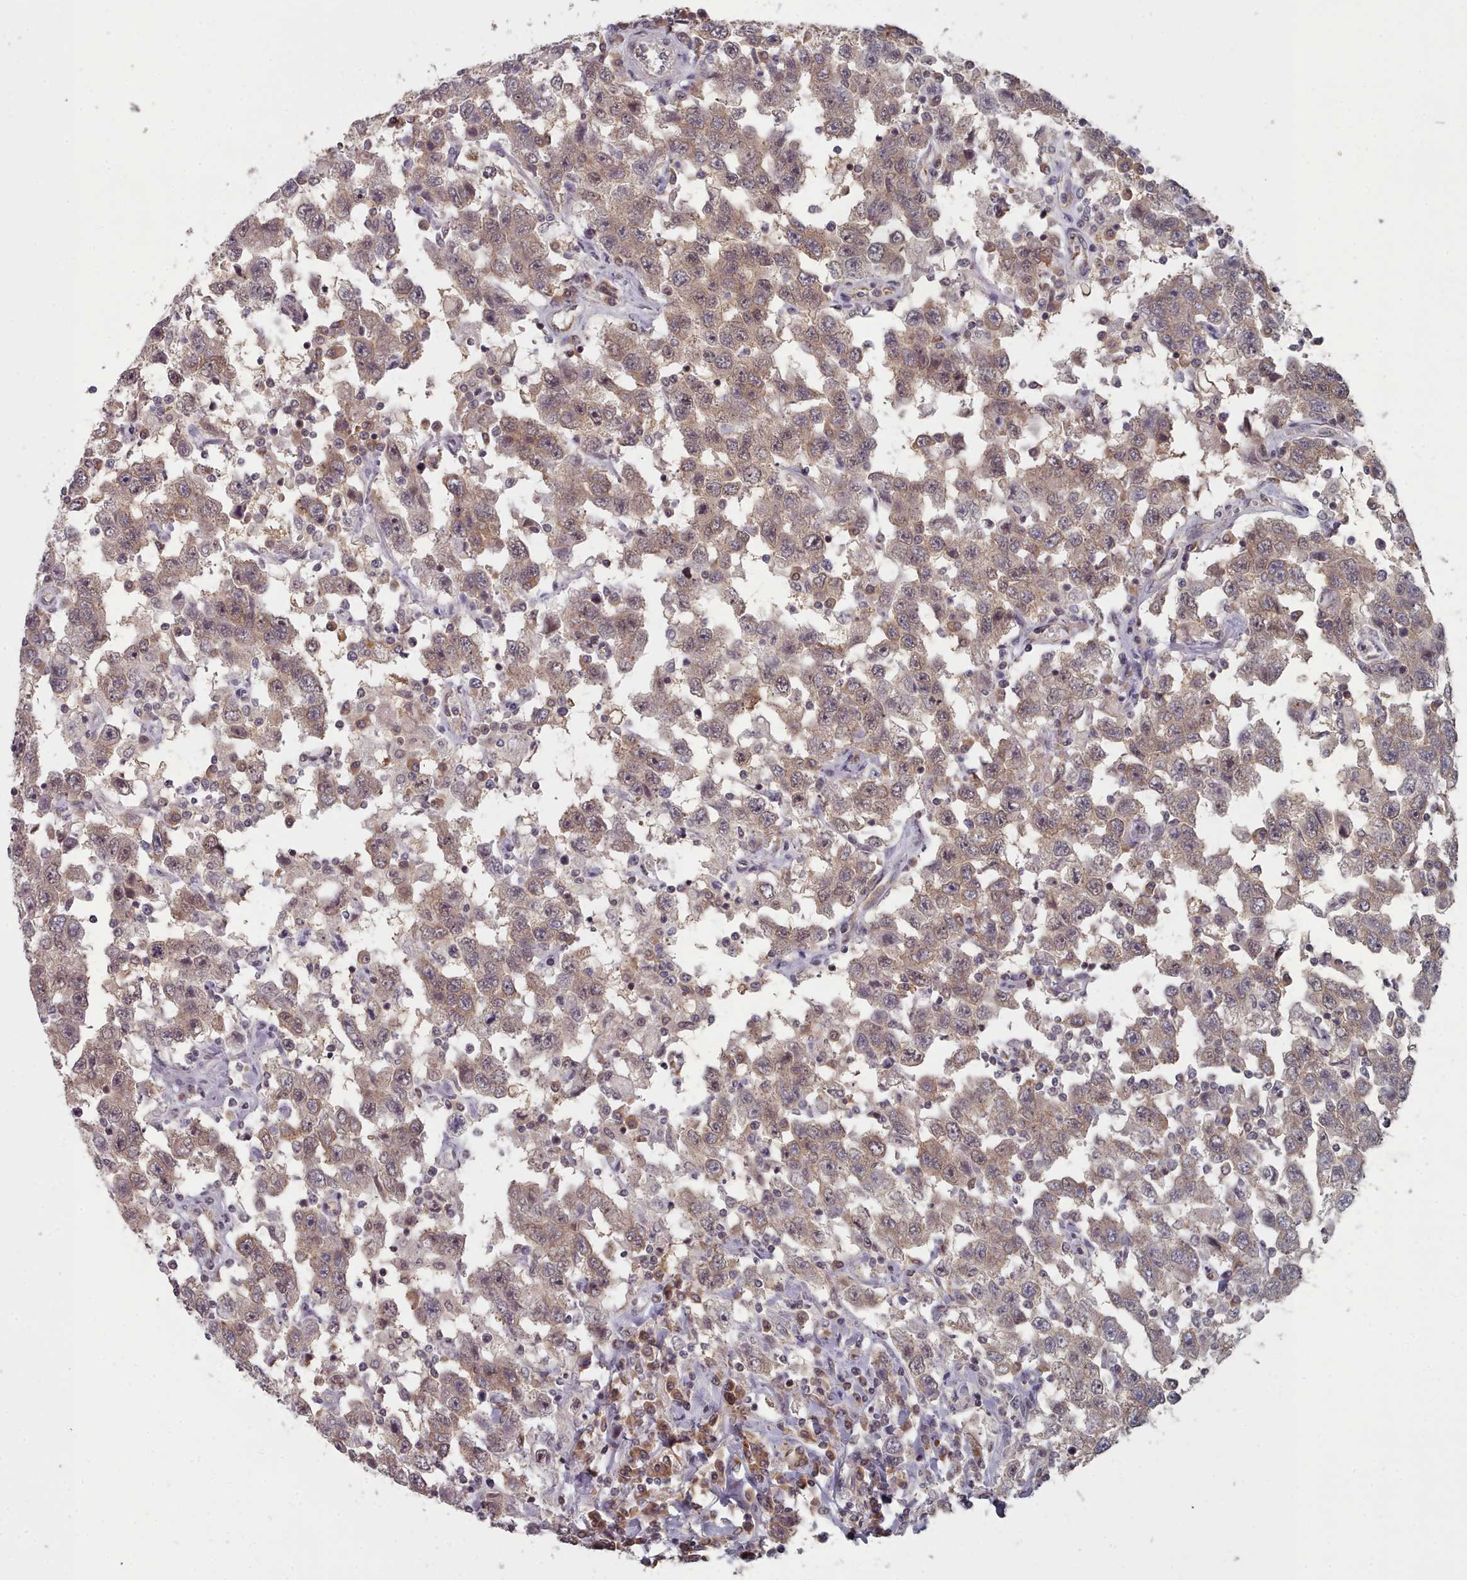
{"staining": {"intensity": "weak", "quantity": ">75%", "location": "cytoplasmic/membranous"}, "tissue": "testis cancer", "cell_type": "Tumor cells", "image_type": "cancer", "snomed": [{"axis": "morphology", "description": "Seminoma, NOS"}, {"axis": "topography", "description": "Testis"}], "caption": "Testis cancer (seminoma) tissue demonstrates weak cytoplasmic/membranous positivity in about >75% of tumor cells, visualized by immunohistochemistry. (DAB (3,3'-diaminobenzidine) IHC, brown staining for protein, blue staining for nuclei).", "gene": "HYAL3", "patient": {"sex": "male", "age": 41}}